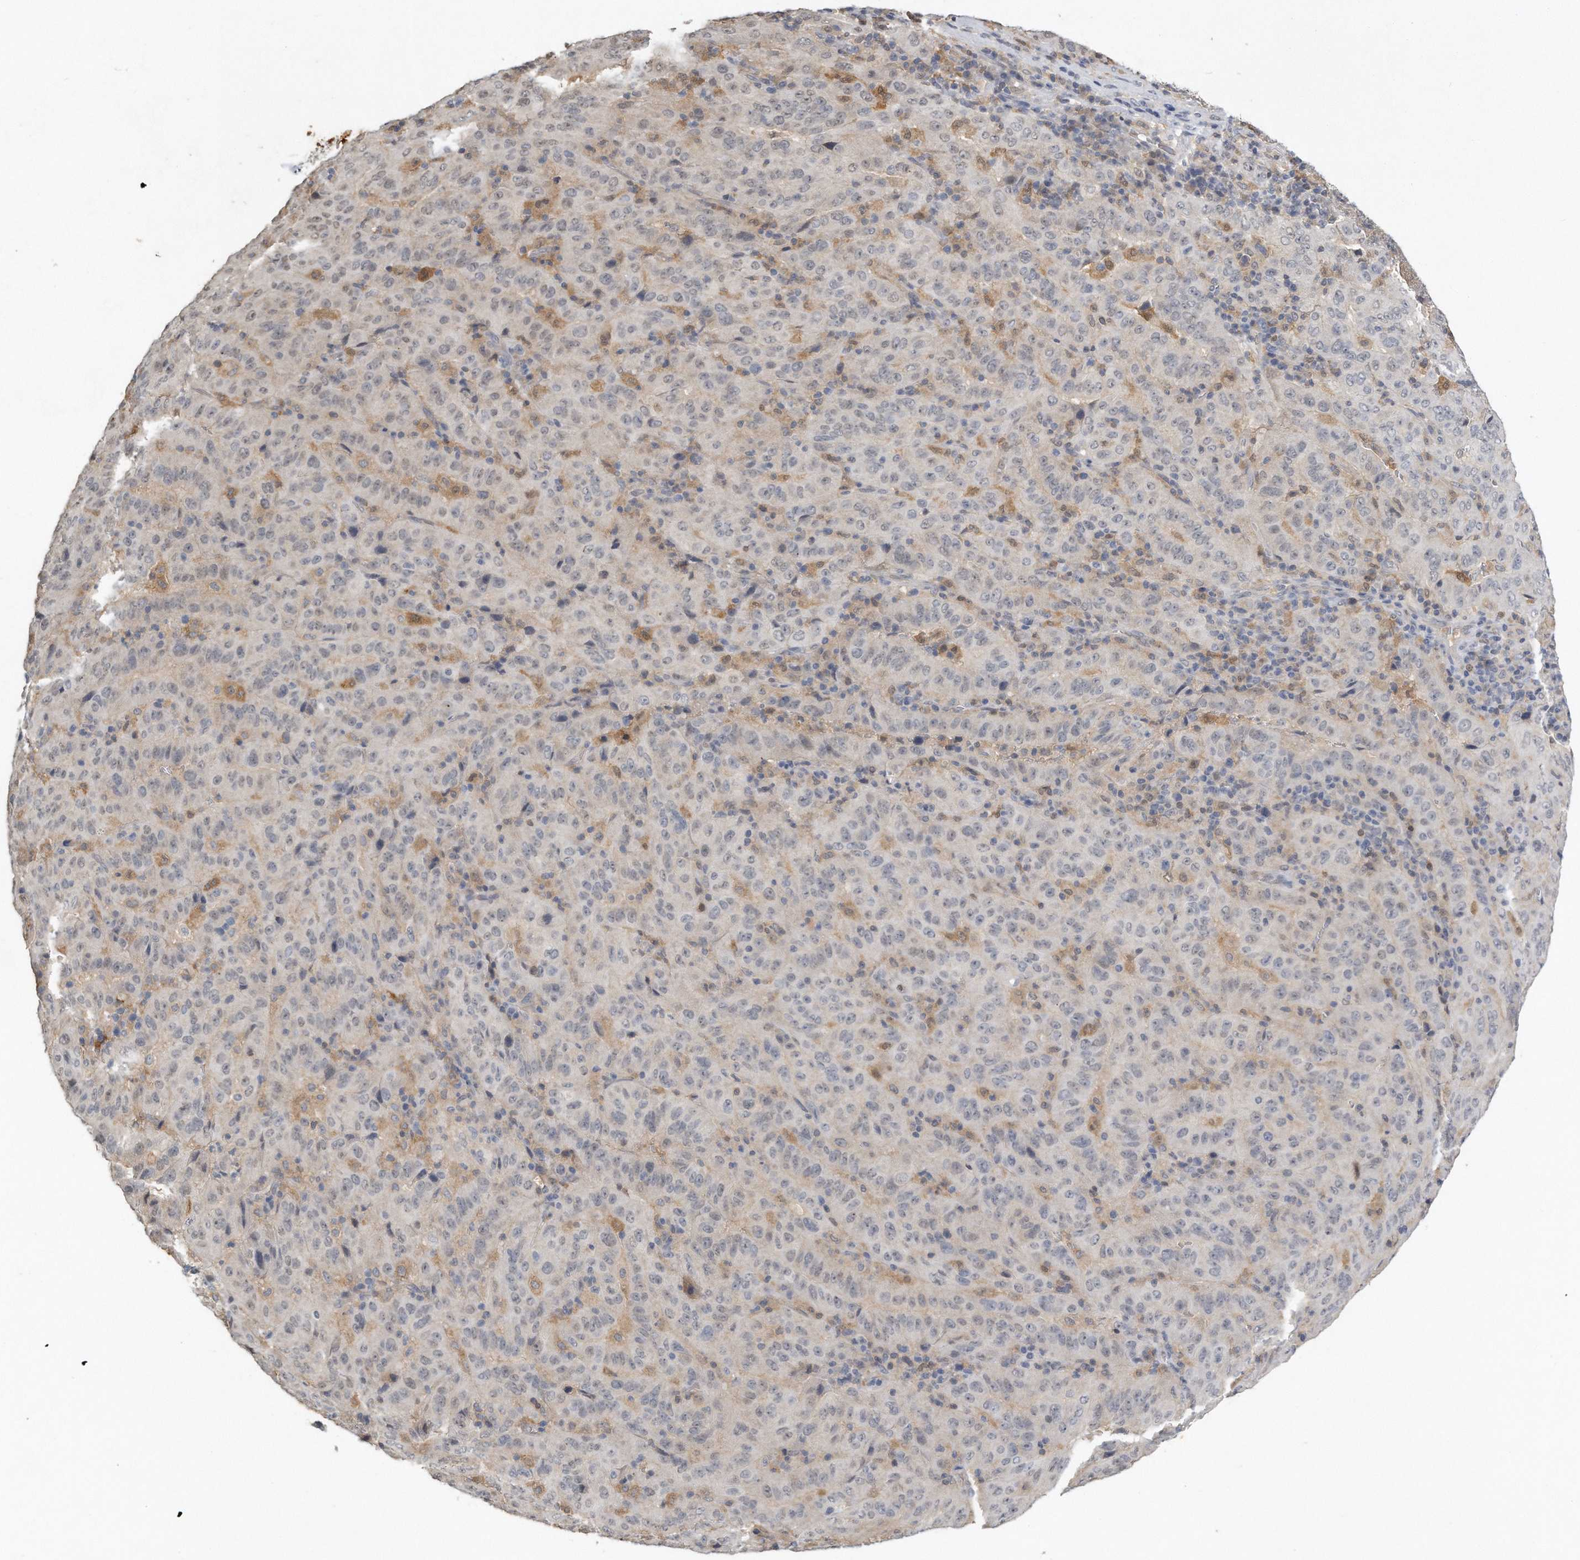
{"staining": {"intensity": "negative", "quantity": "none", "location": "none"}, "tissue": "pancreatic cancer", "cell_type": "Tumor cells", "image_type": "cancer", "snomed": [{"axis": "morphology", "description": "Adenocarcinoma, NOS"}, {"axis": "topography", "description": "Pancreas"}], "caption": "Tumor cells show no significant positivity in pancreatic adenocarcinoma.", "gene": "CAMK1", "patient": {"sex": "male", "age": 63}}